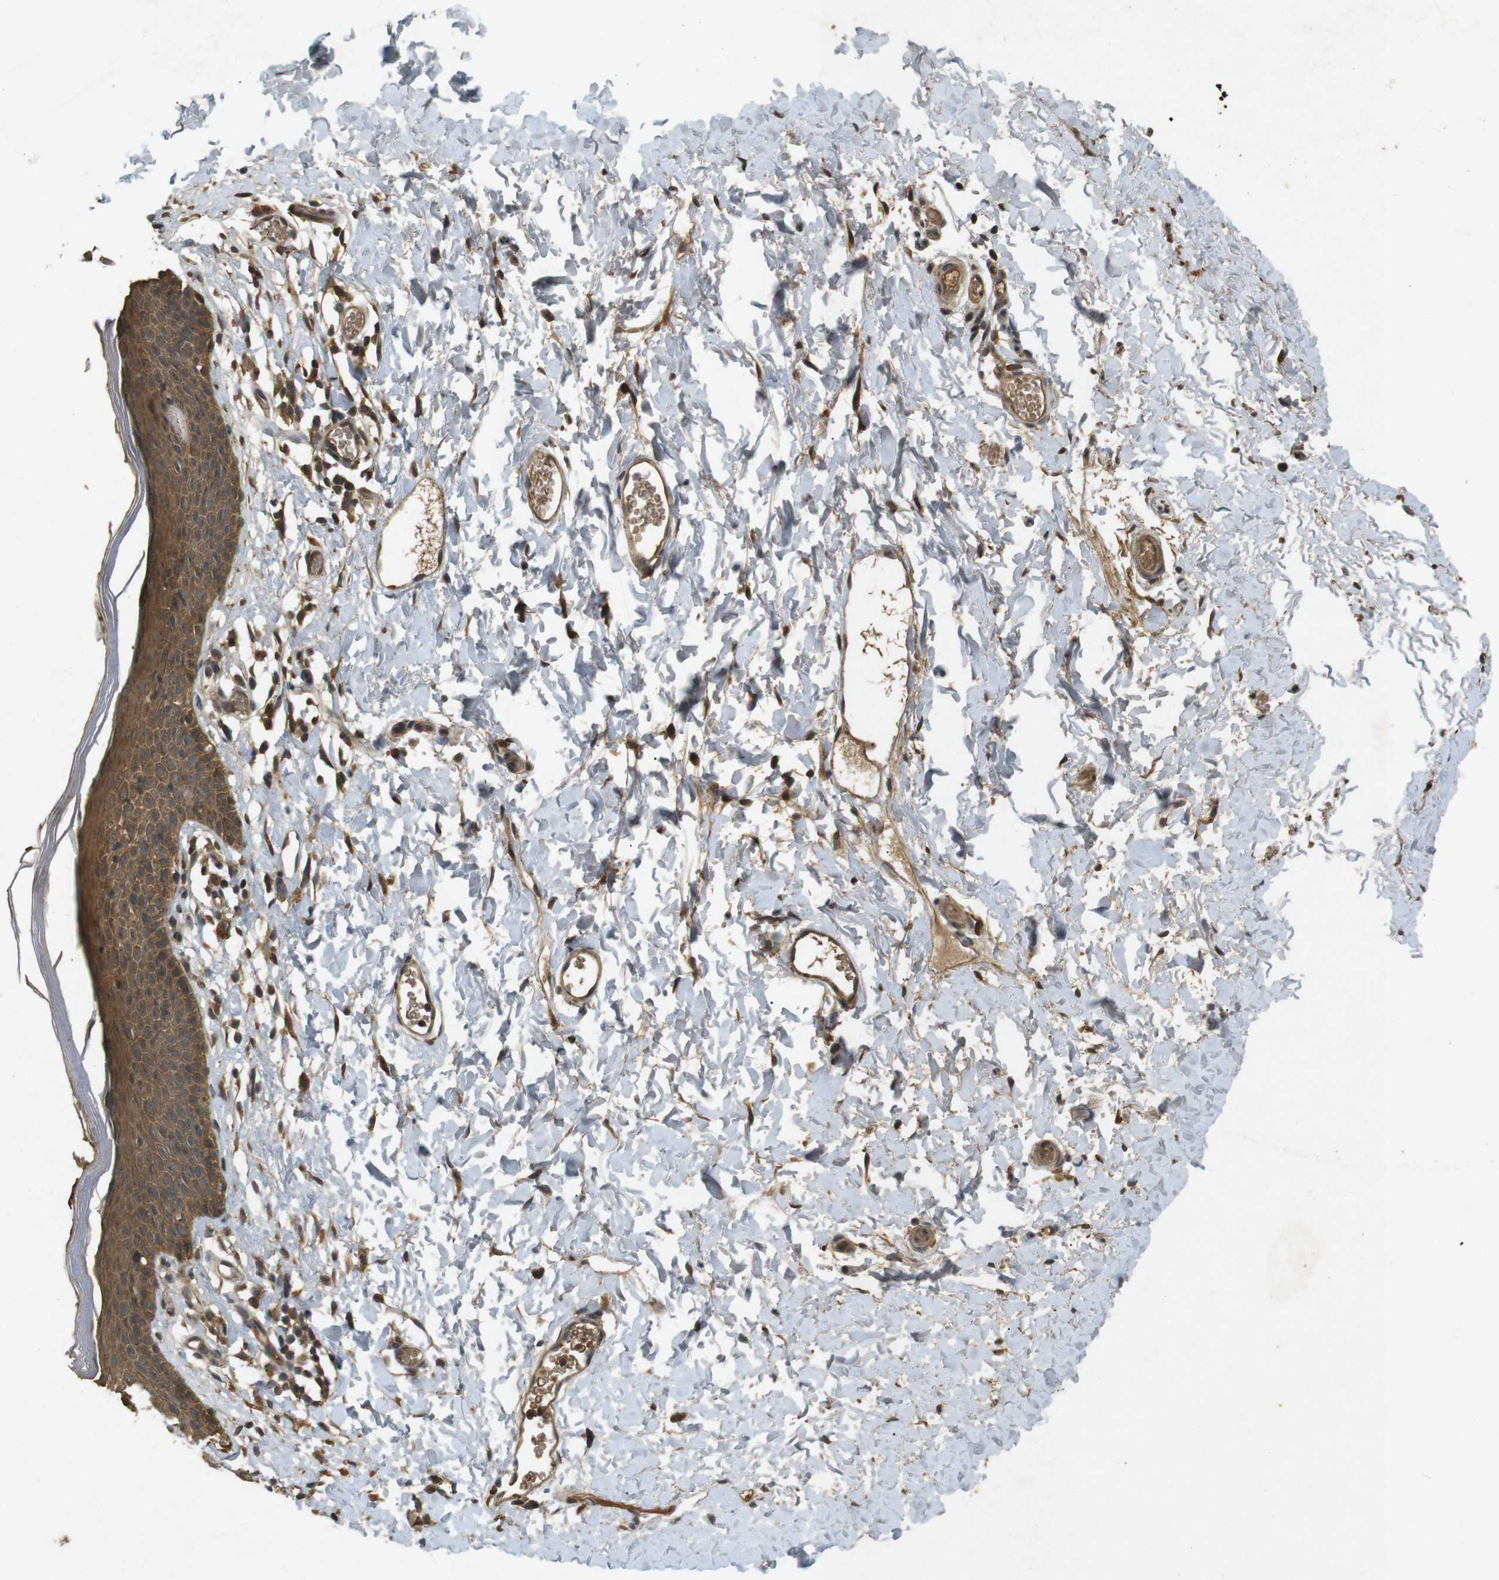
{"staining": {"intensity": "moderate", "quantity": ">75%", "location": "cytoplasmic/membranous"}, "tissue": "skin", "cell_type": "Epidermal cells", "image_type": "normal", "snomed": [{"axis": "morphology", "description": "Normal tissue, NOS"}, {"axis": "topography", "description": "Adipose tissue"}, {"axis": "topography", "description": "Vascular tissue"}, {"axis": "topography", "description": "Anal"}, {"axis": "topography", "description": "Peripheral nerve tissue"}], "caption": "Skin stained for a protein (brown) demonstrates moderate cytoplasmic/membranous positive positivity in approximately >75% of epidermal cells.", "gene": "TAP1", "patient": {"sex": "female", "age": 54}}